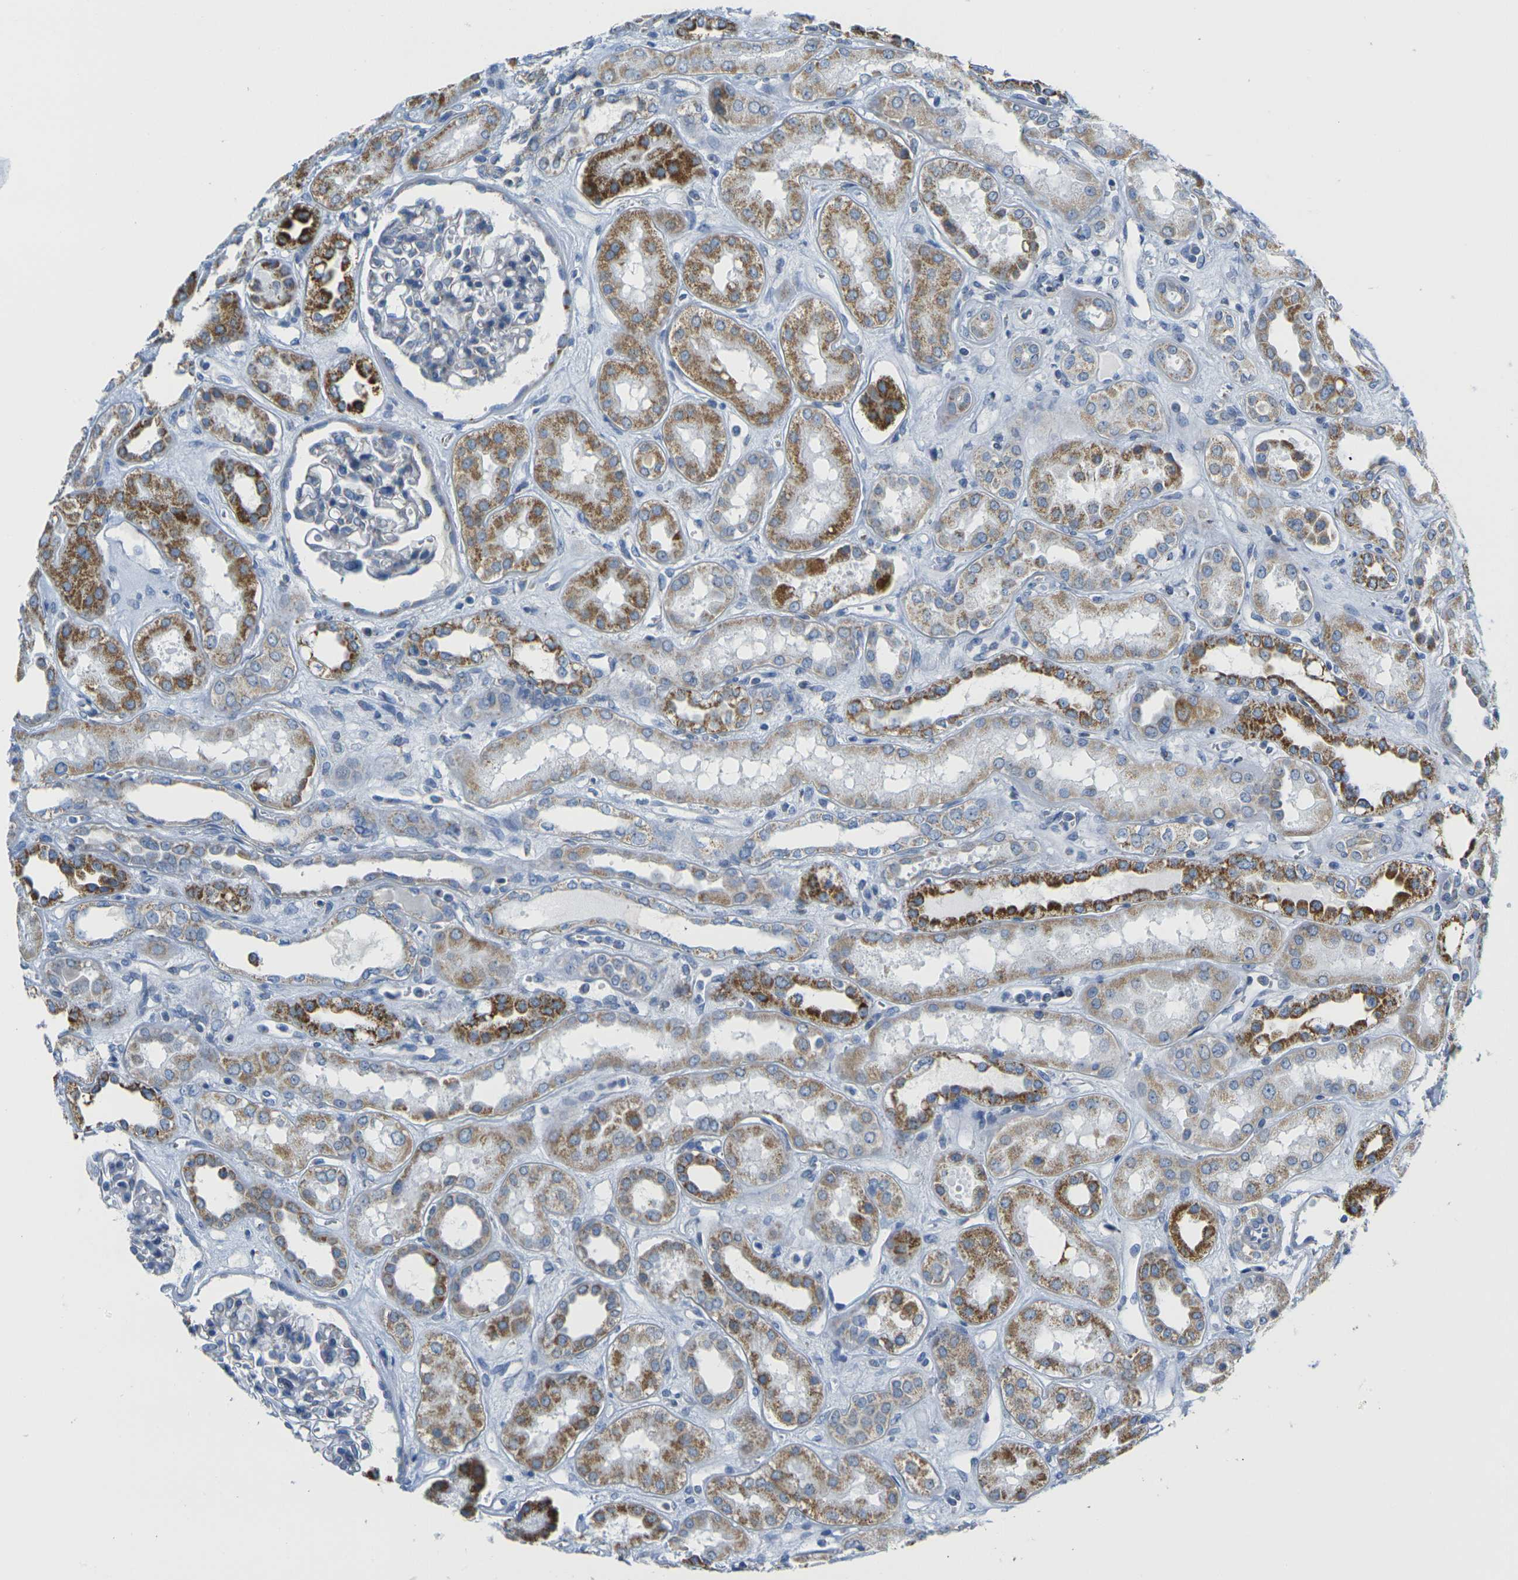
{"staining": {"intensity": "negative", "quantity": "none", "location": "none"}, "tissue": "kidney", "cell_type": "Cells in glomeruli", "image_type": "normal", "snomed": [{"axis": "morphology", "description": "Normal tissue, NOS"}, {"axis": "topography", "description": "Kidney"}], "caption": "High power microscopy photomicrograph of an immunohistochemistry (IHC) micrograph of unremarkable kidney, revealing no significant staining in cells in glomeruli. Nuclei are stained in blue.", "gene": "TMEM204", "patient": {"sex": "male", "age": 59}}